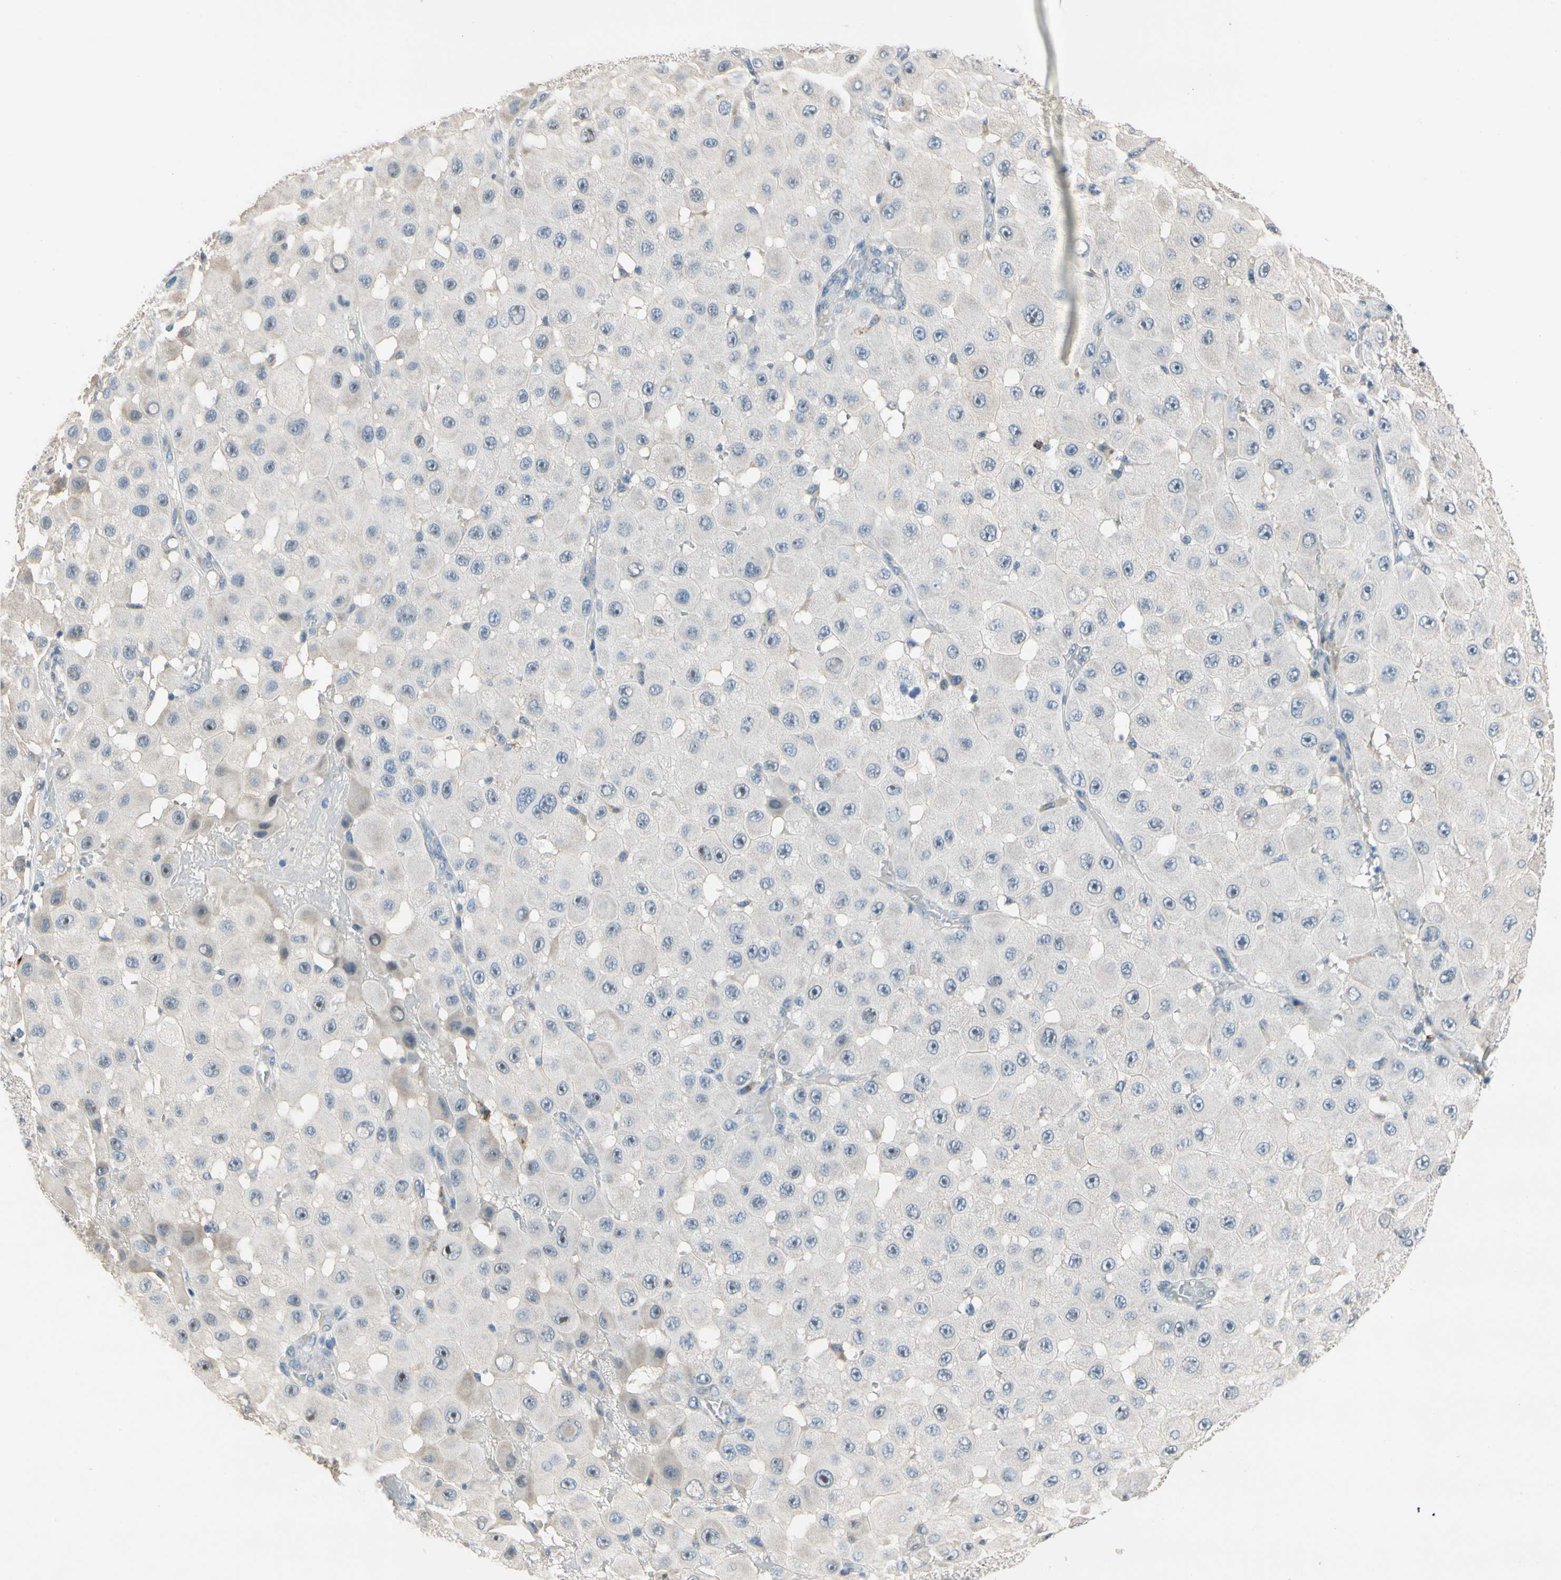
{"staining": {"intensity": "negative", "quantity": "none", "location": "none"}, "tissue": "melanoma", "cell_type": "Tumor cells", "image_type": "cancer", "snomed": [{"axis": "morphology", "description": "Malignant melanoma, NOS"}, {"axis": "topography", "description": "Skin"}], "caption": "Histopathology image shows no protein expression in tumor cells of melanoma tissue.", "gene": "CPA3", "patient": {"sex": "female", "age": 81}}